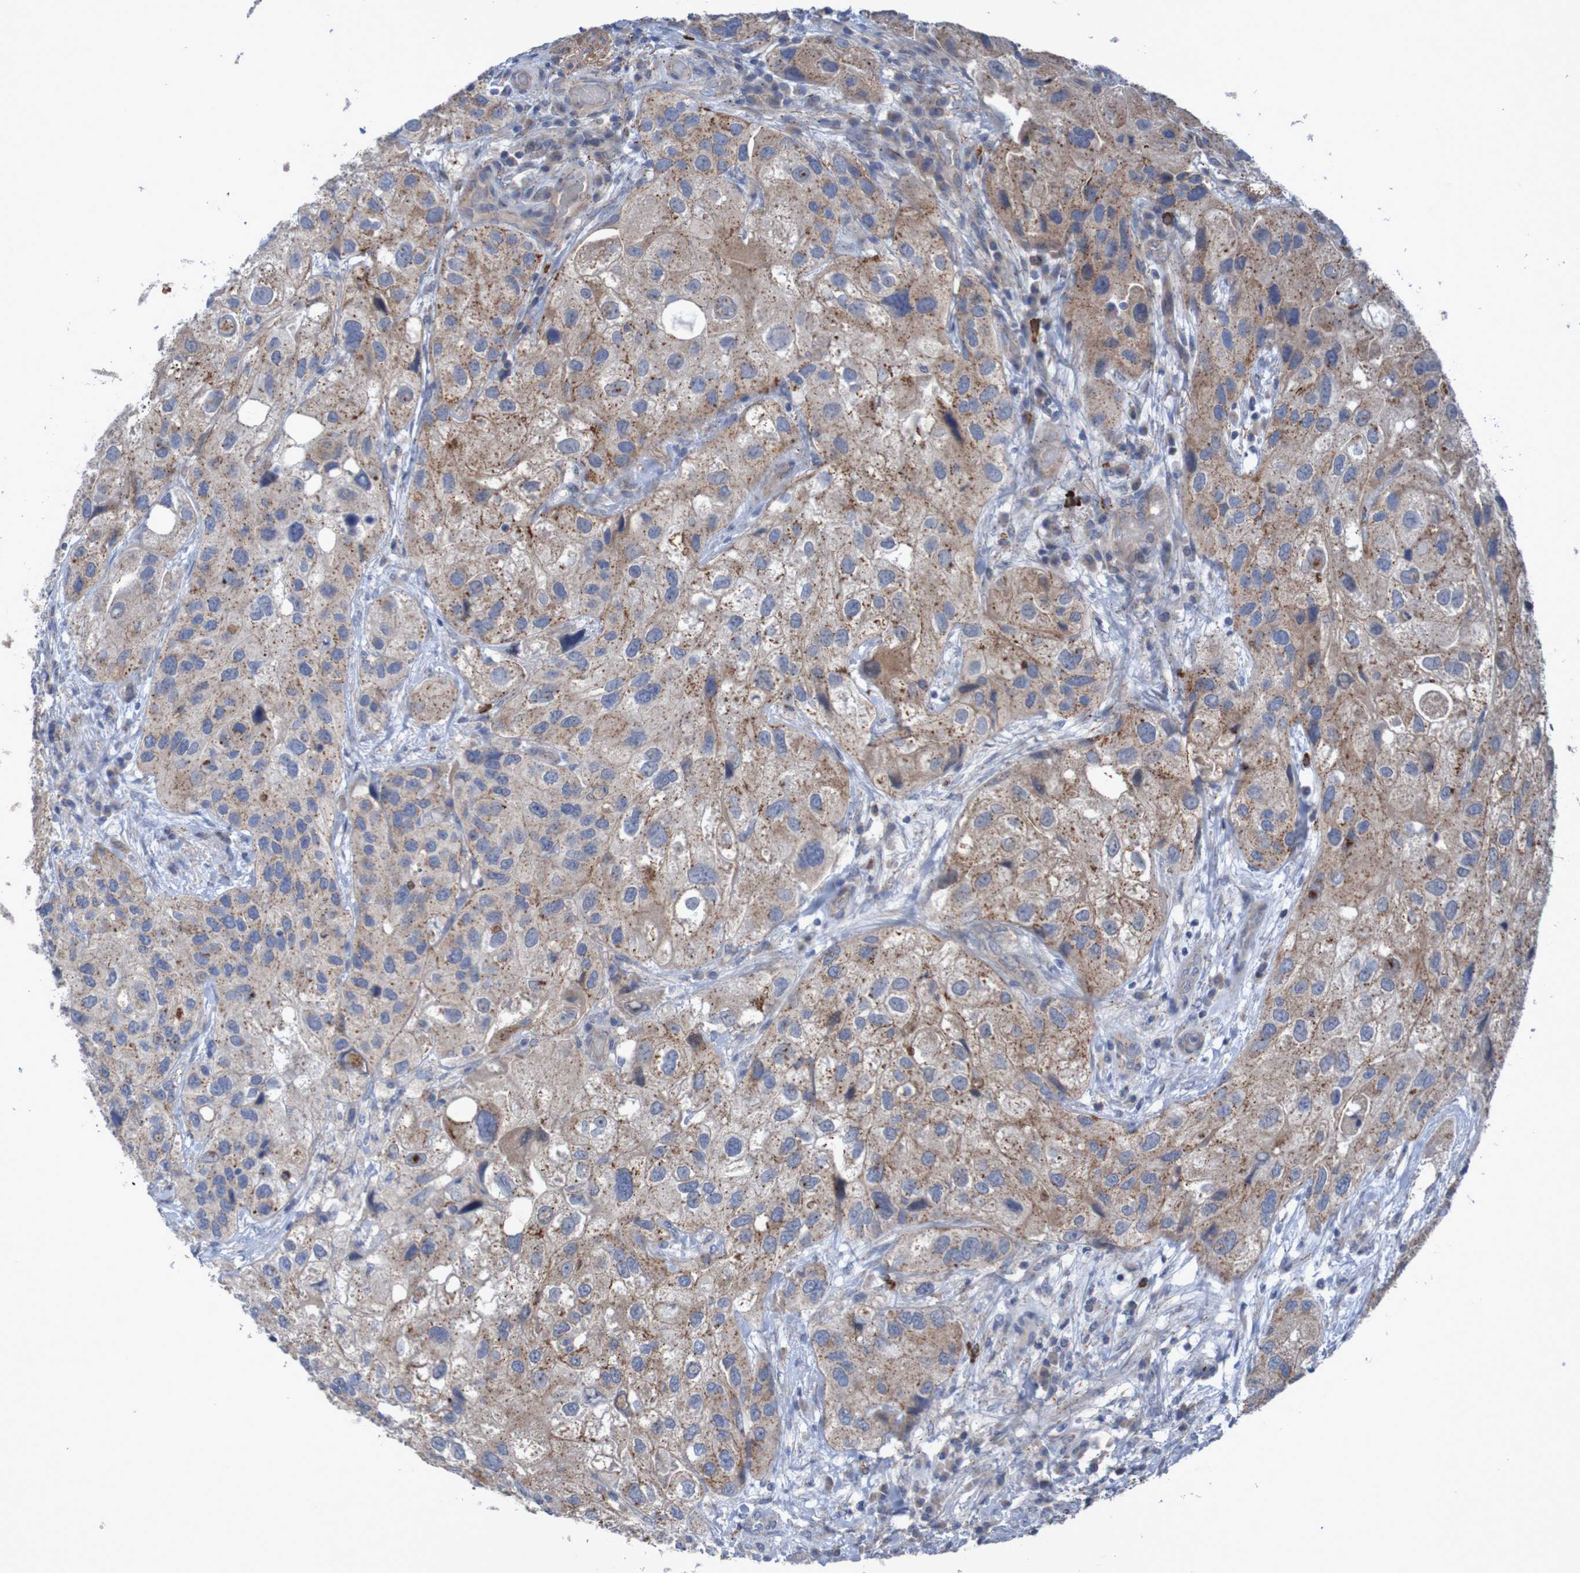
{"staining": {"intensity": "moderate", "quantity": ">75%", "location": "cytoplasmic/membranous"}, "tissue": "urothelial cancer", "cell_type": "Tumor cells", "image_type": "cancer", "snomed": [{"axis": "morphology", "description": "Urothelial carcinoma, High grade"}, {"axis": "topography", "description": "Urinary bladder"}], "caption": "Immunohistochemistry (IHC) (DAB) staining of urothelial carcinoma (high-grade) exhibits moderate cytoplasmic/membranous protein expression in about >75% of tumor cells.", "gene": "ANGPT4", "patient": {"sex": "female", "age": 64}}